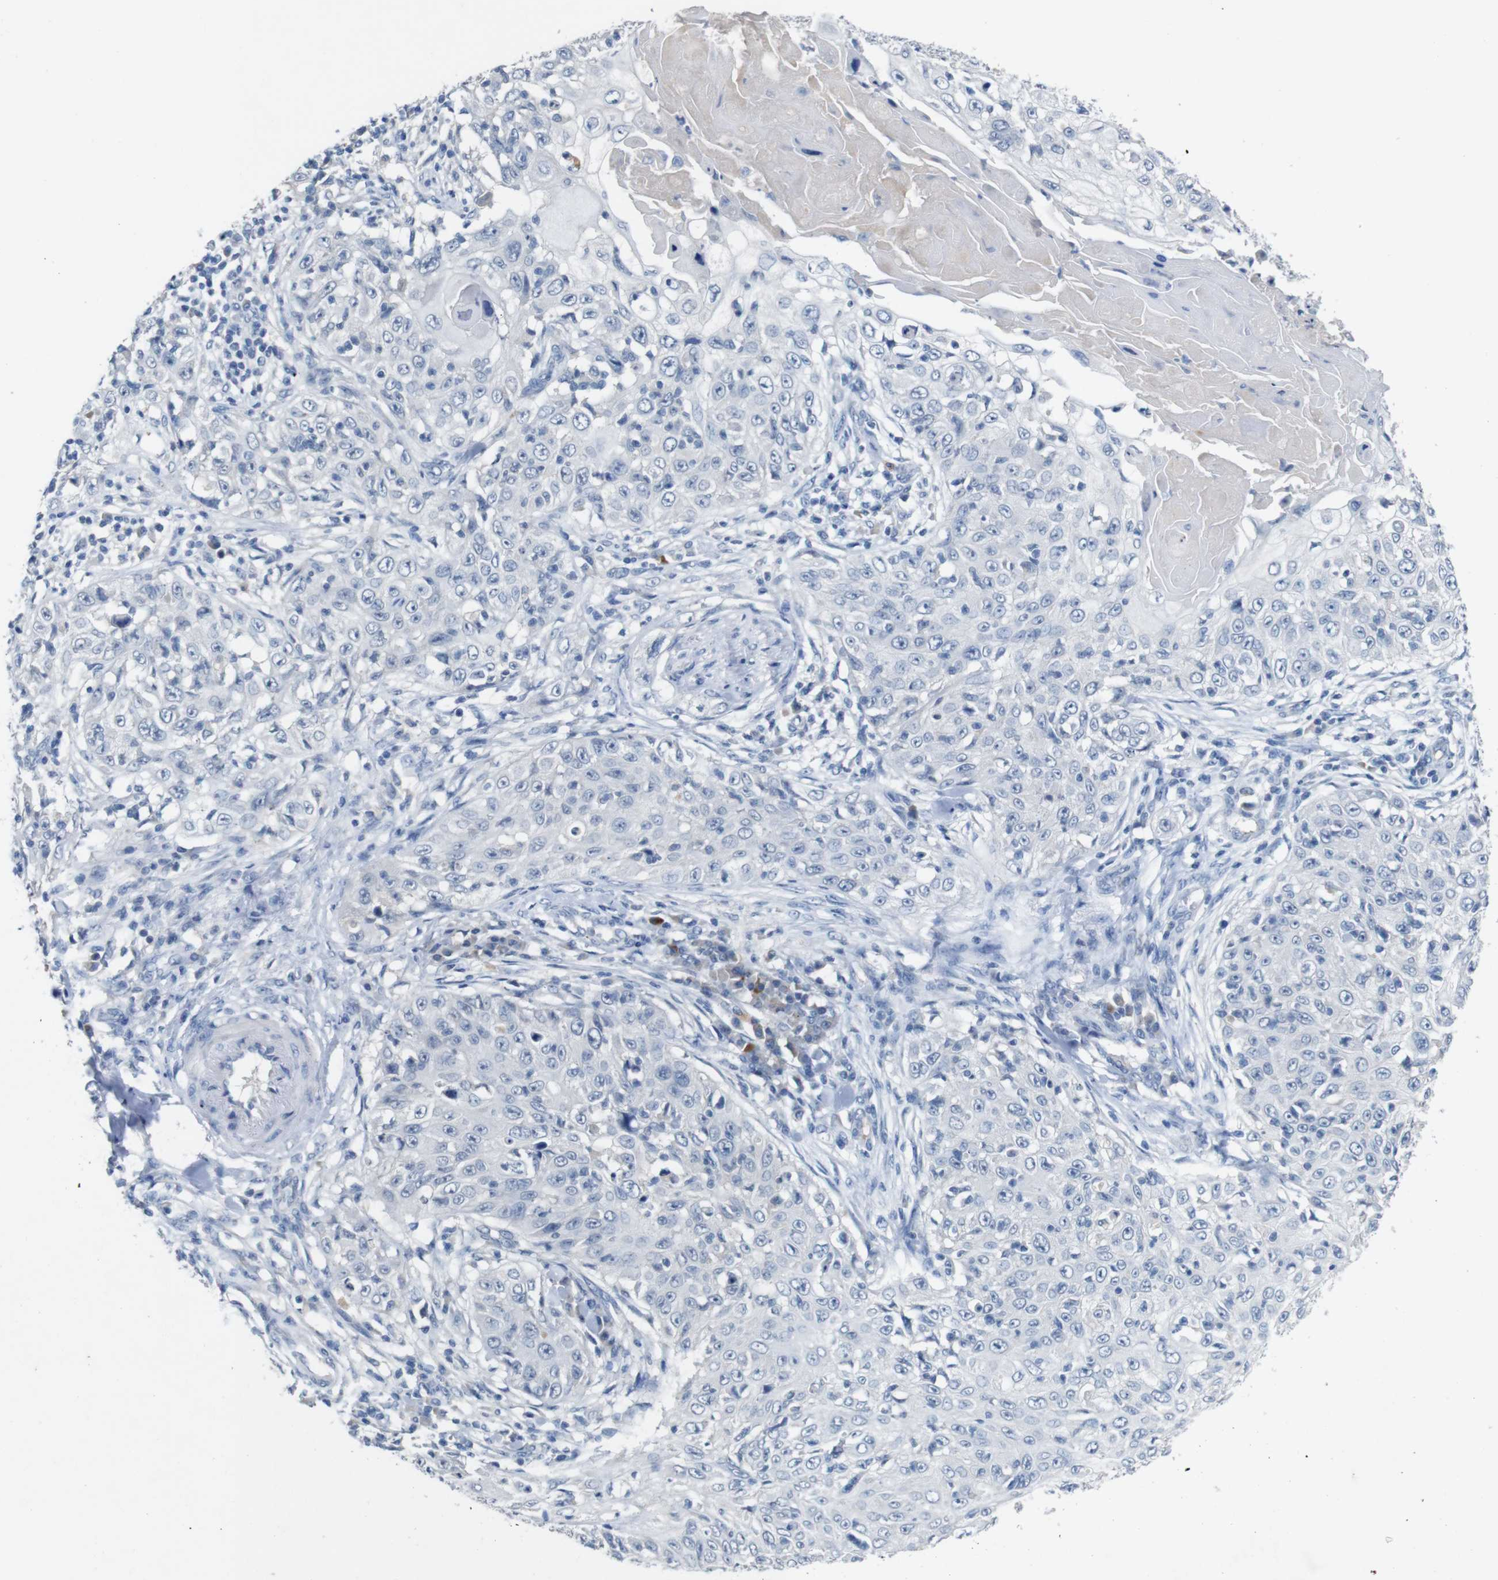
{"staining": {"intensity": "negative", "quantity": "none", "location": "none"}, "tissue": "skin cancer", "cell_type": "Tumor cells", "image_type": "cancer", "snomed": [{"axis": "morphology", "description": "Squamous cell carcinoma, NOS"}, {"axis": "topography", "description": "Skin"}], "caption": "IHC image of neoplastic tissue: human skin squamous cell carcinoma stained with DAB demonstrates no significant protein expression in tumor cells. (Brightfield microscopy of DAB (3,3'-diaminobenzidine) immunohistochemistry (IHC) at high magnification).", "gene": "SLC2A8", "patient": {"sex": "male", "age": 86}}